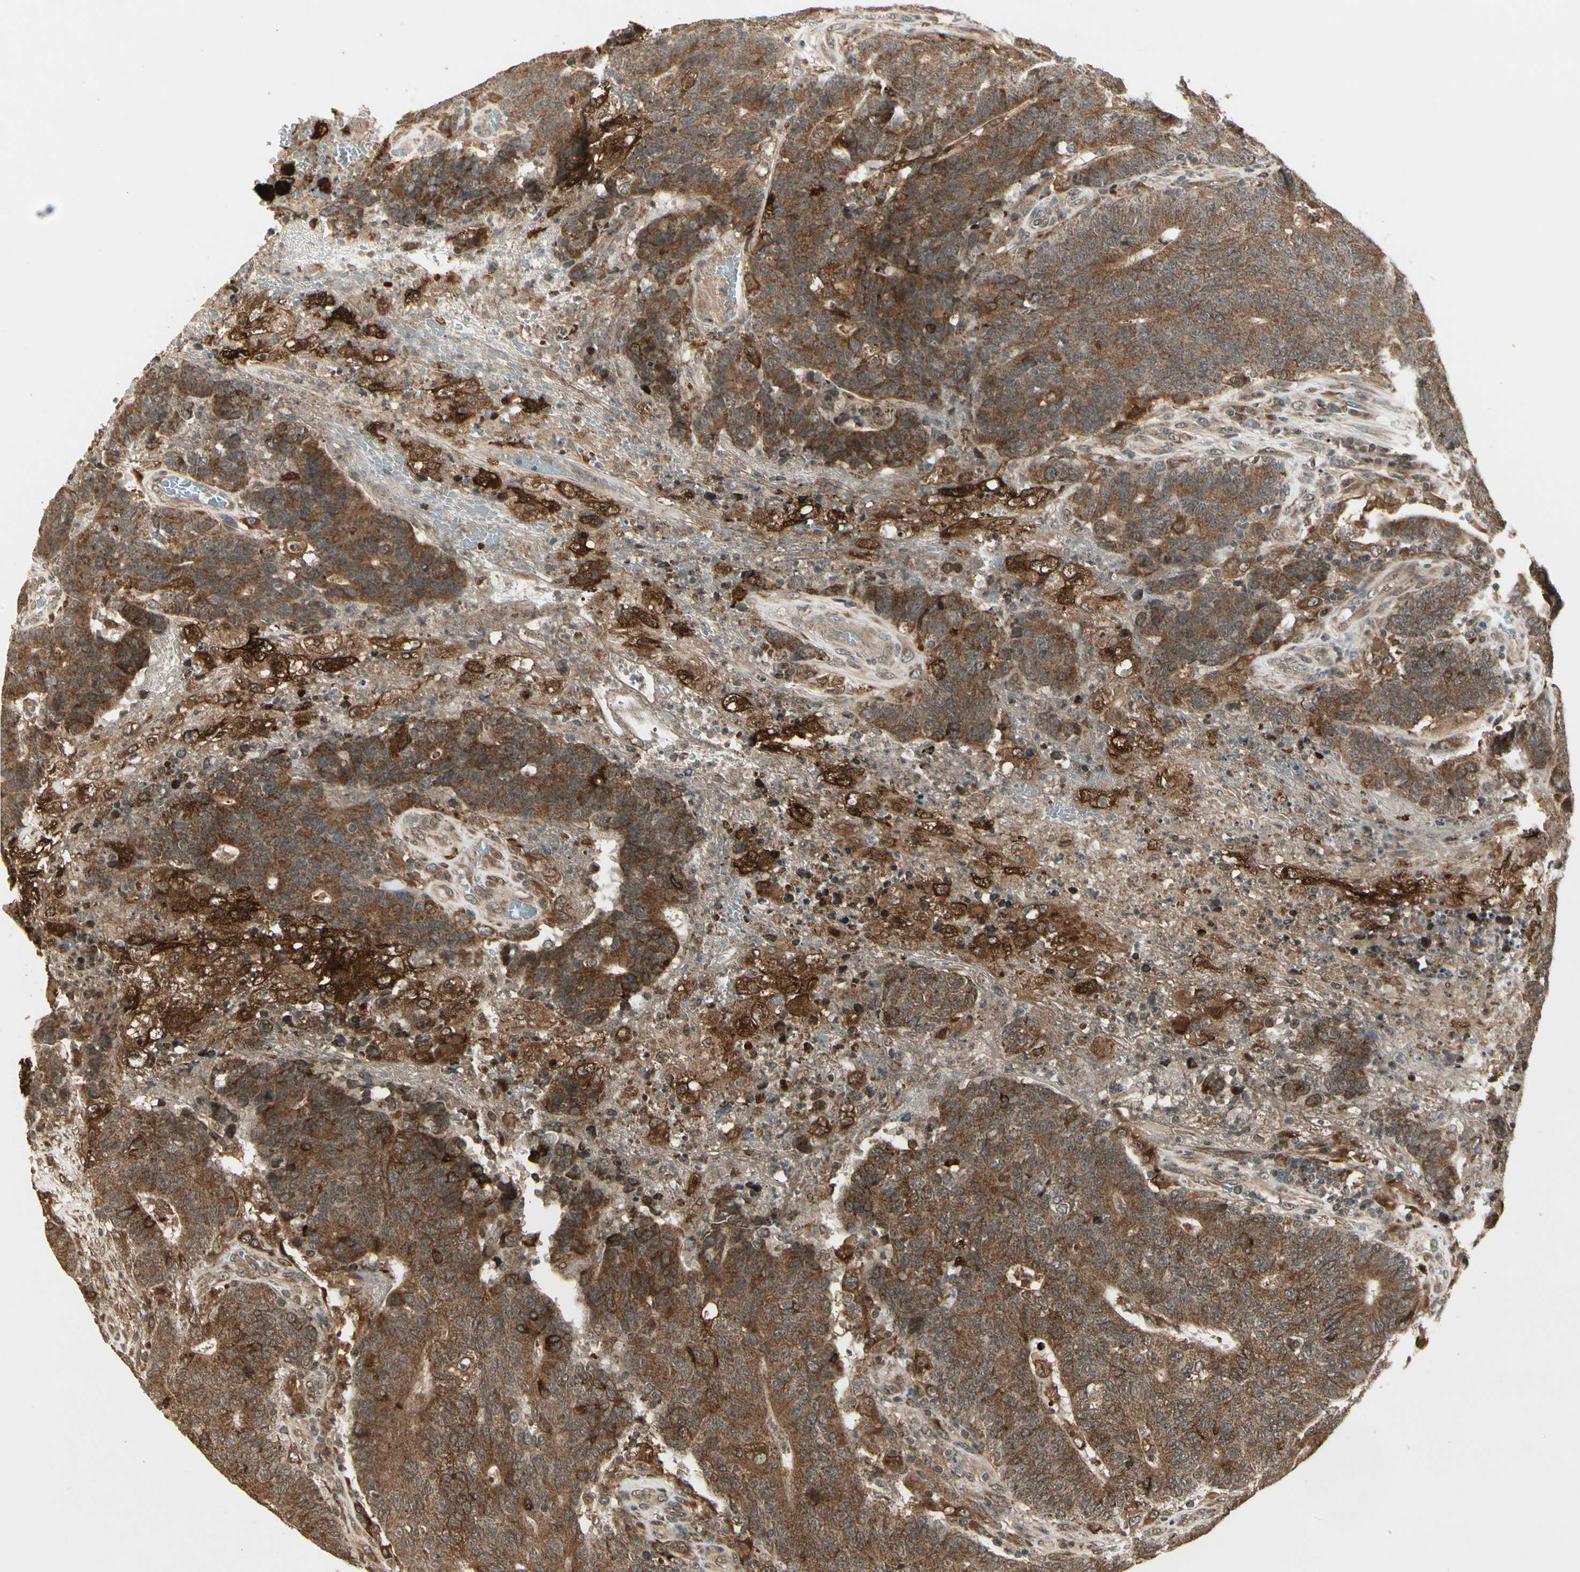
{"staining": {"intensity": "moderate", "quantity": ">75%", "location": "cytoplasmic/membranous"}, "tissue": "colorectal cancer", "cell_type": "Tumor cells", "image_type": "cancer", "snomed": [{"axis": "morphology", "description": "Normal tissue, NOS"}, {"axis": "morphology", "description": "Adenocarcinoma, NOS"}, {"axis": "topography", "description": "Colon"}], "caption": "Protein expression by immunohistochemistry shows moderate cytoplasmic/membranous staining in approximately >75% of tumor cells in colorectal cancer.", "gene": "GLUL", "patient": {"sex": "female", "age": 75}}